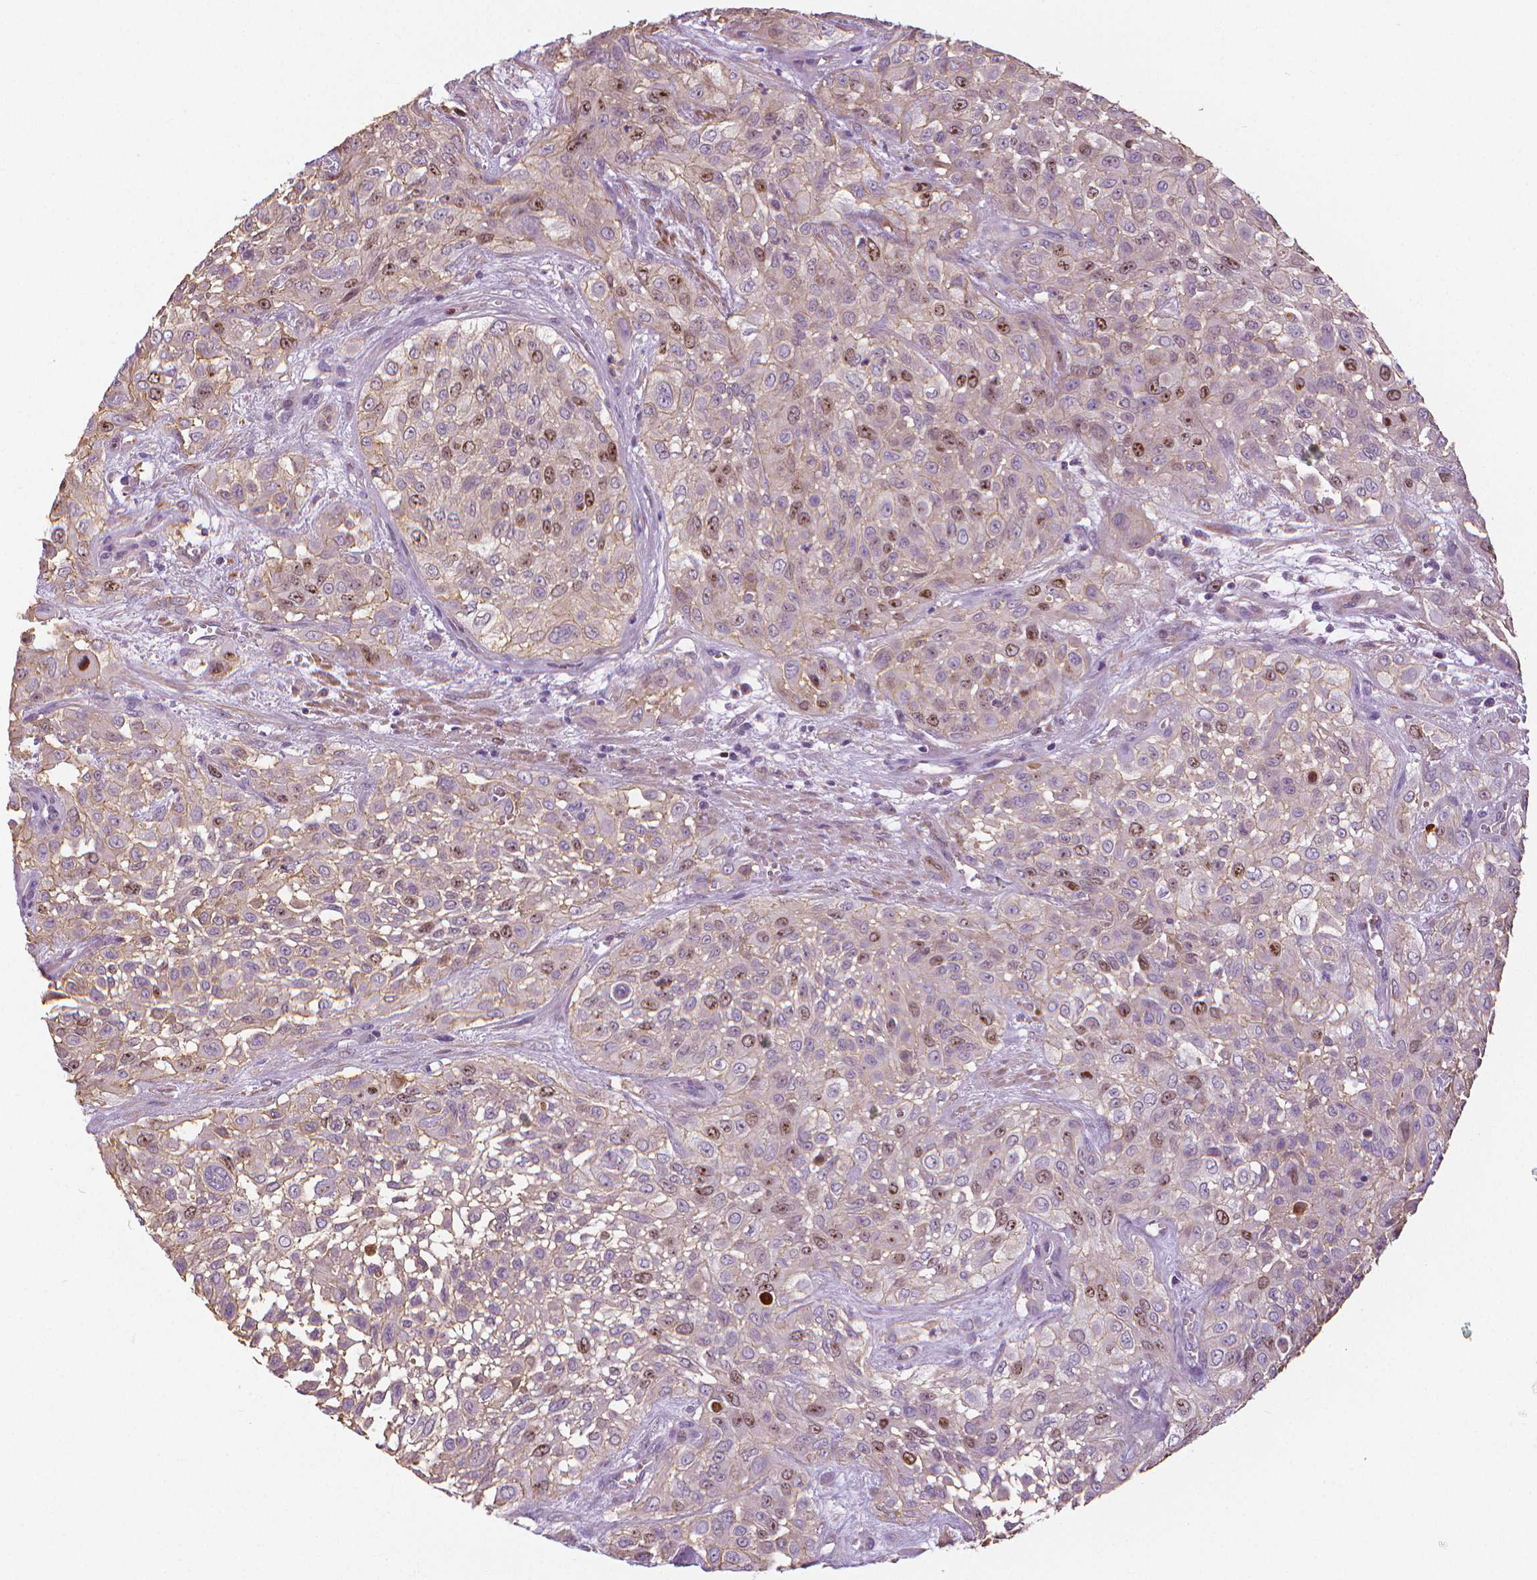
{"staining": {"intensity": "moderate", "quantity": "<25%", "location": "nuclear"}, "tissue": "urothelial cancer", "cell_type": "Tumor cells", "image_type": "cancer", "snomed": [{"axis": "morphology", "description": "Urothelial carcinoma, High grade"}, {"axis": "topography", "description": "Urinary bladder"}], "caption": "Urothelial cancer tissue displays moderate nuclear positivity in approximately <25% of tumor cells Nuclei are stained in blue.", "gene": "MKI67", "patient": {"sex": "male", "age": 57}}